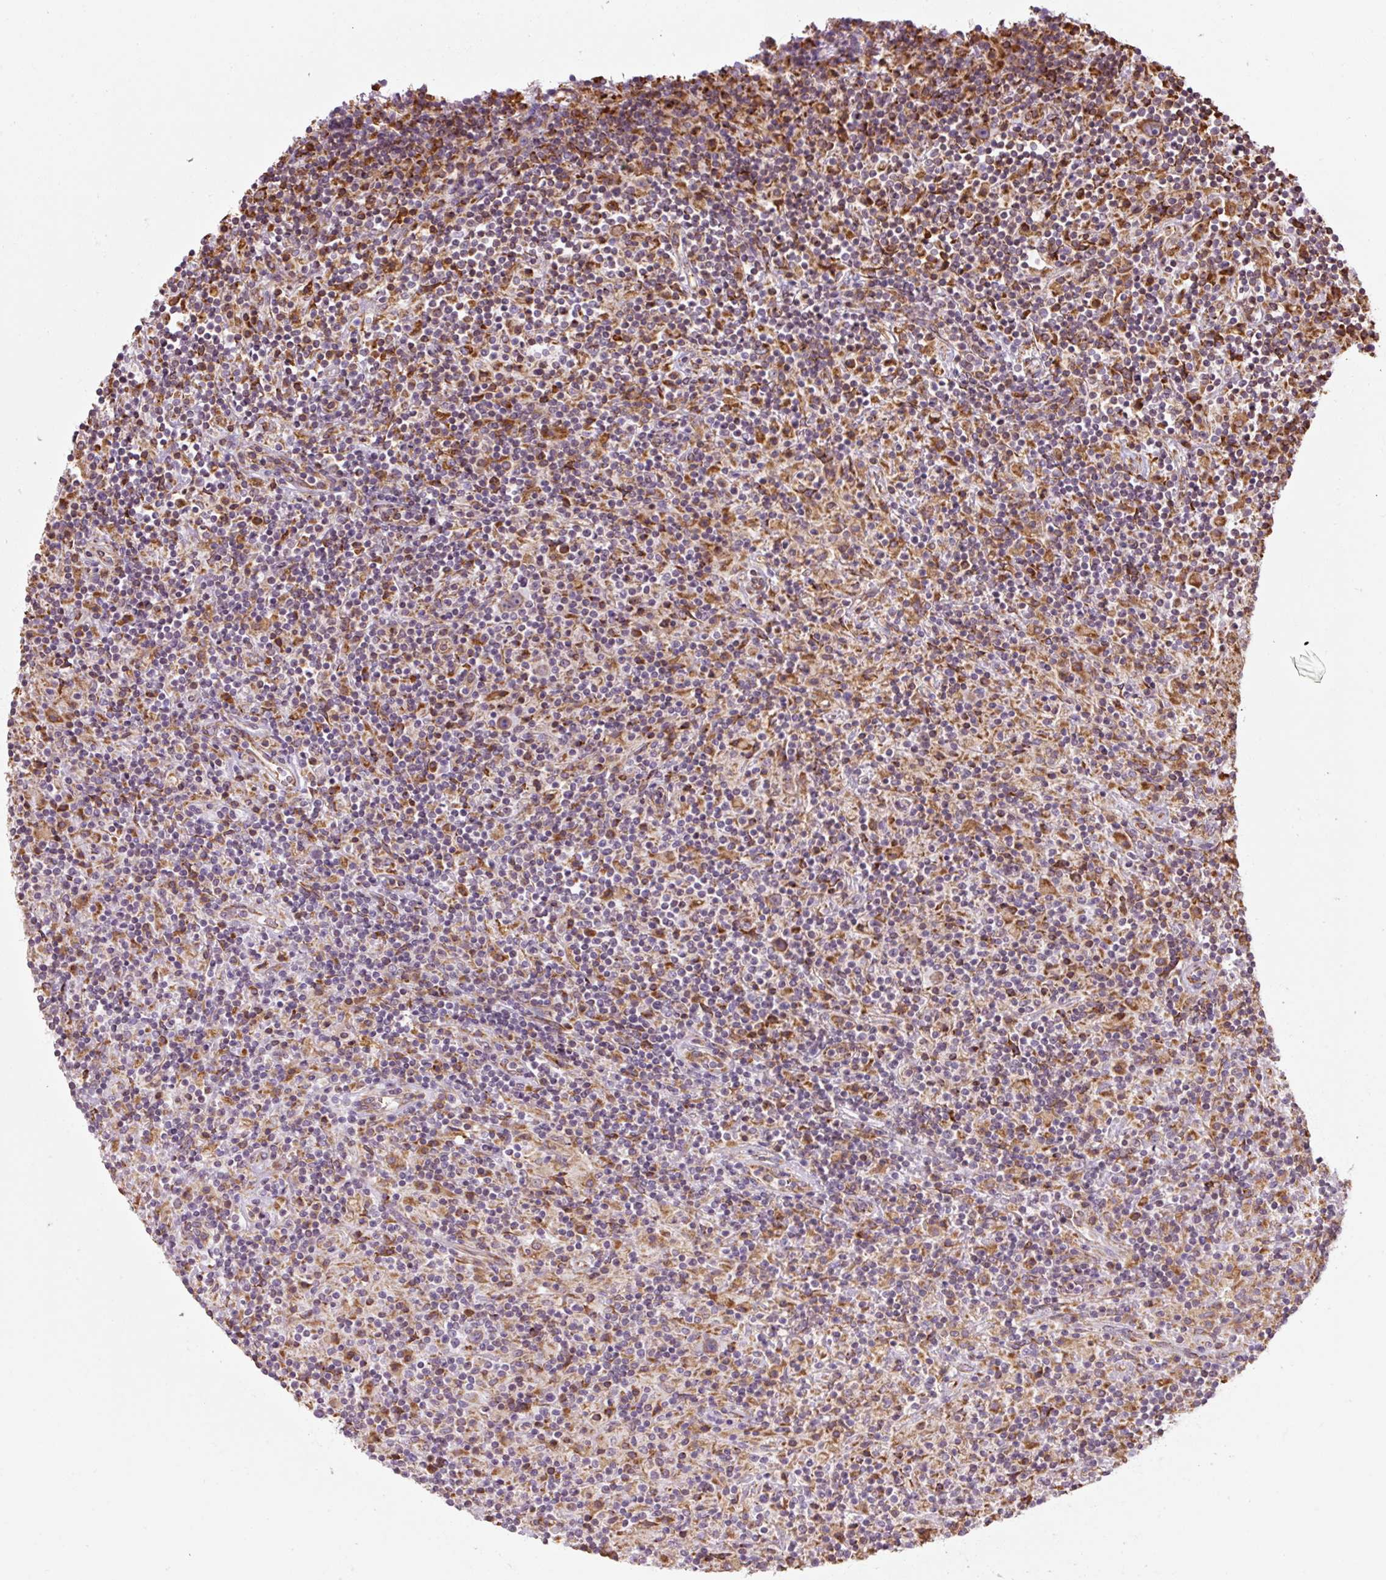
{"staining": {"intensity": "moderate", "quantity": ">75%", "location": "cytoplasmic/membranous"}, "tissue": "lymphoma", "cell_type": "Tumor cells", "image_type": "cancer", "snomed": [{"axis": "morphology", "description": "Hodgkin's disease, NOS"}, {"axis": "topography", "description": "Lymph node"}], "caption": "Protein expression analysis of Hodgkin's disease exhibits moderate cytoplasmic/membranous expression in about >75% of tumor cells.", "gene": "PRKCSH", "patient": {"sex": "male", "age": 70}}